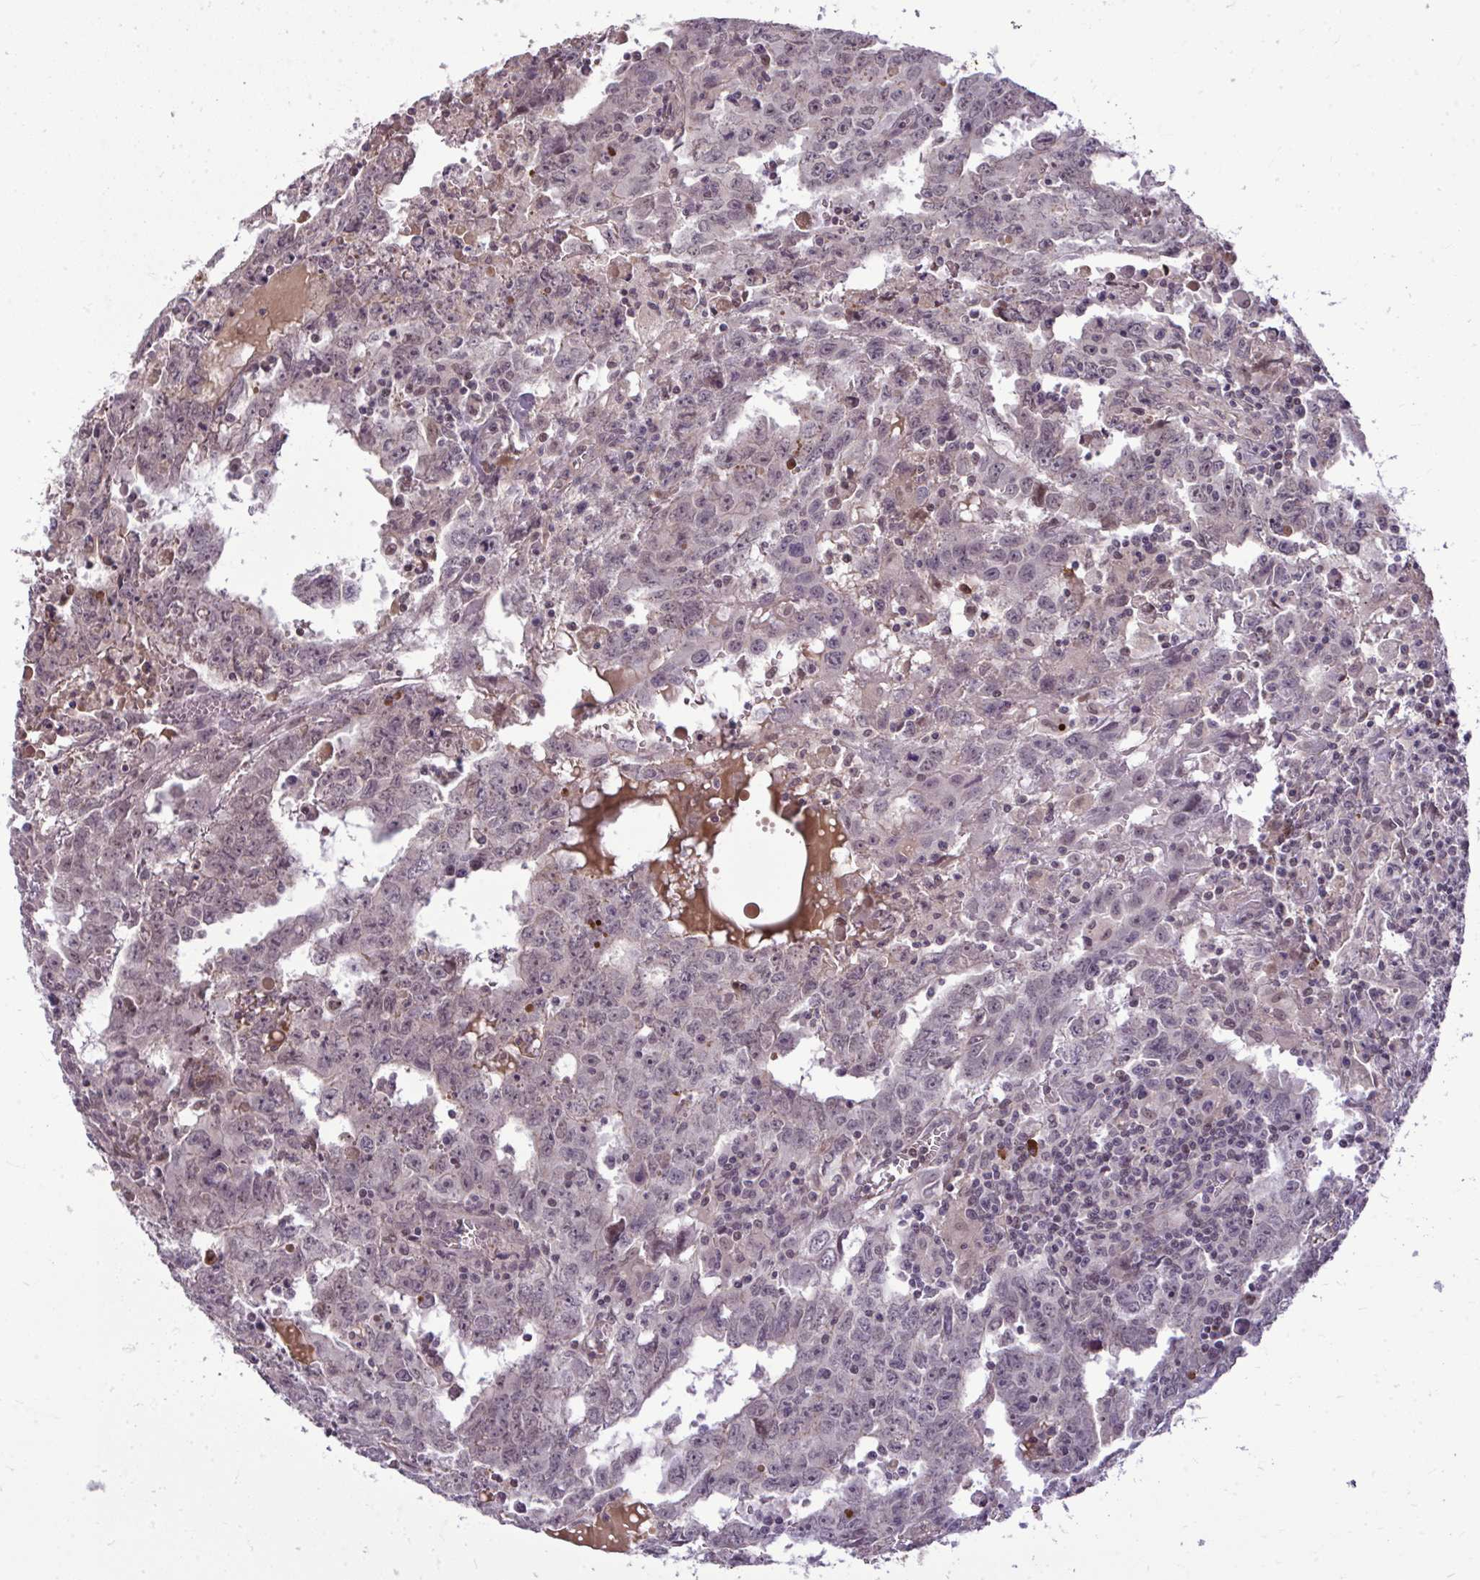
{"staining": {"intensity": "weak", "quantity": "25%-75%", "location": "nuclear"}, "tissue": "testis cancer", "cell_type": "Tumor cells", "image_type": "cancer", "snomed": [{"axis": "morphology", "description": "Carcinoma, Embryonal, NOS"}, {"axis": "topography", "description": "Testis"}], "caption": "A low amount of weak nuclear staining is seen in about 25%-75% of tumor cells in testis cancer (embryonal carcinoma) tissue.", "gene": "ZSCAN9", "patient": {"sex": "male", "age": 22}}